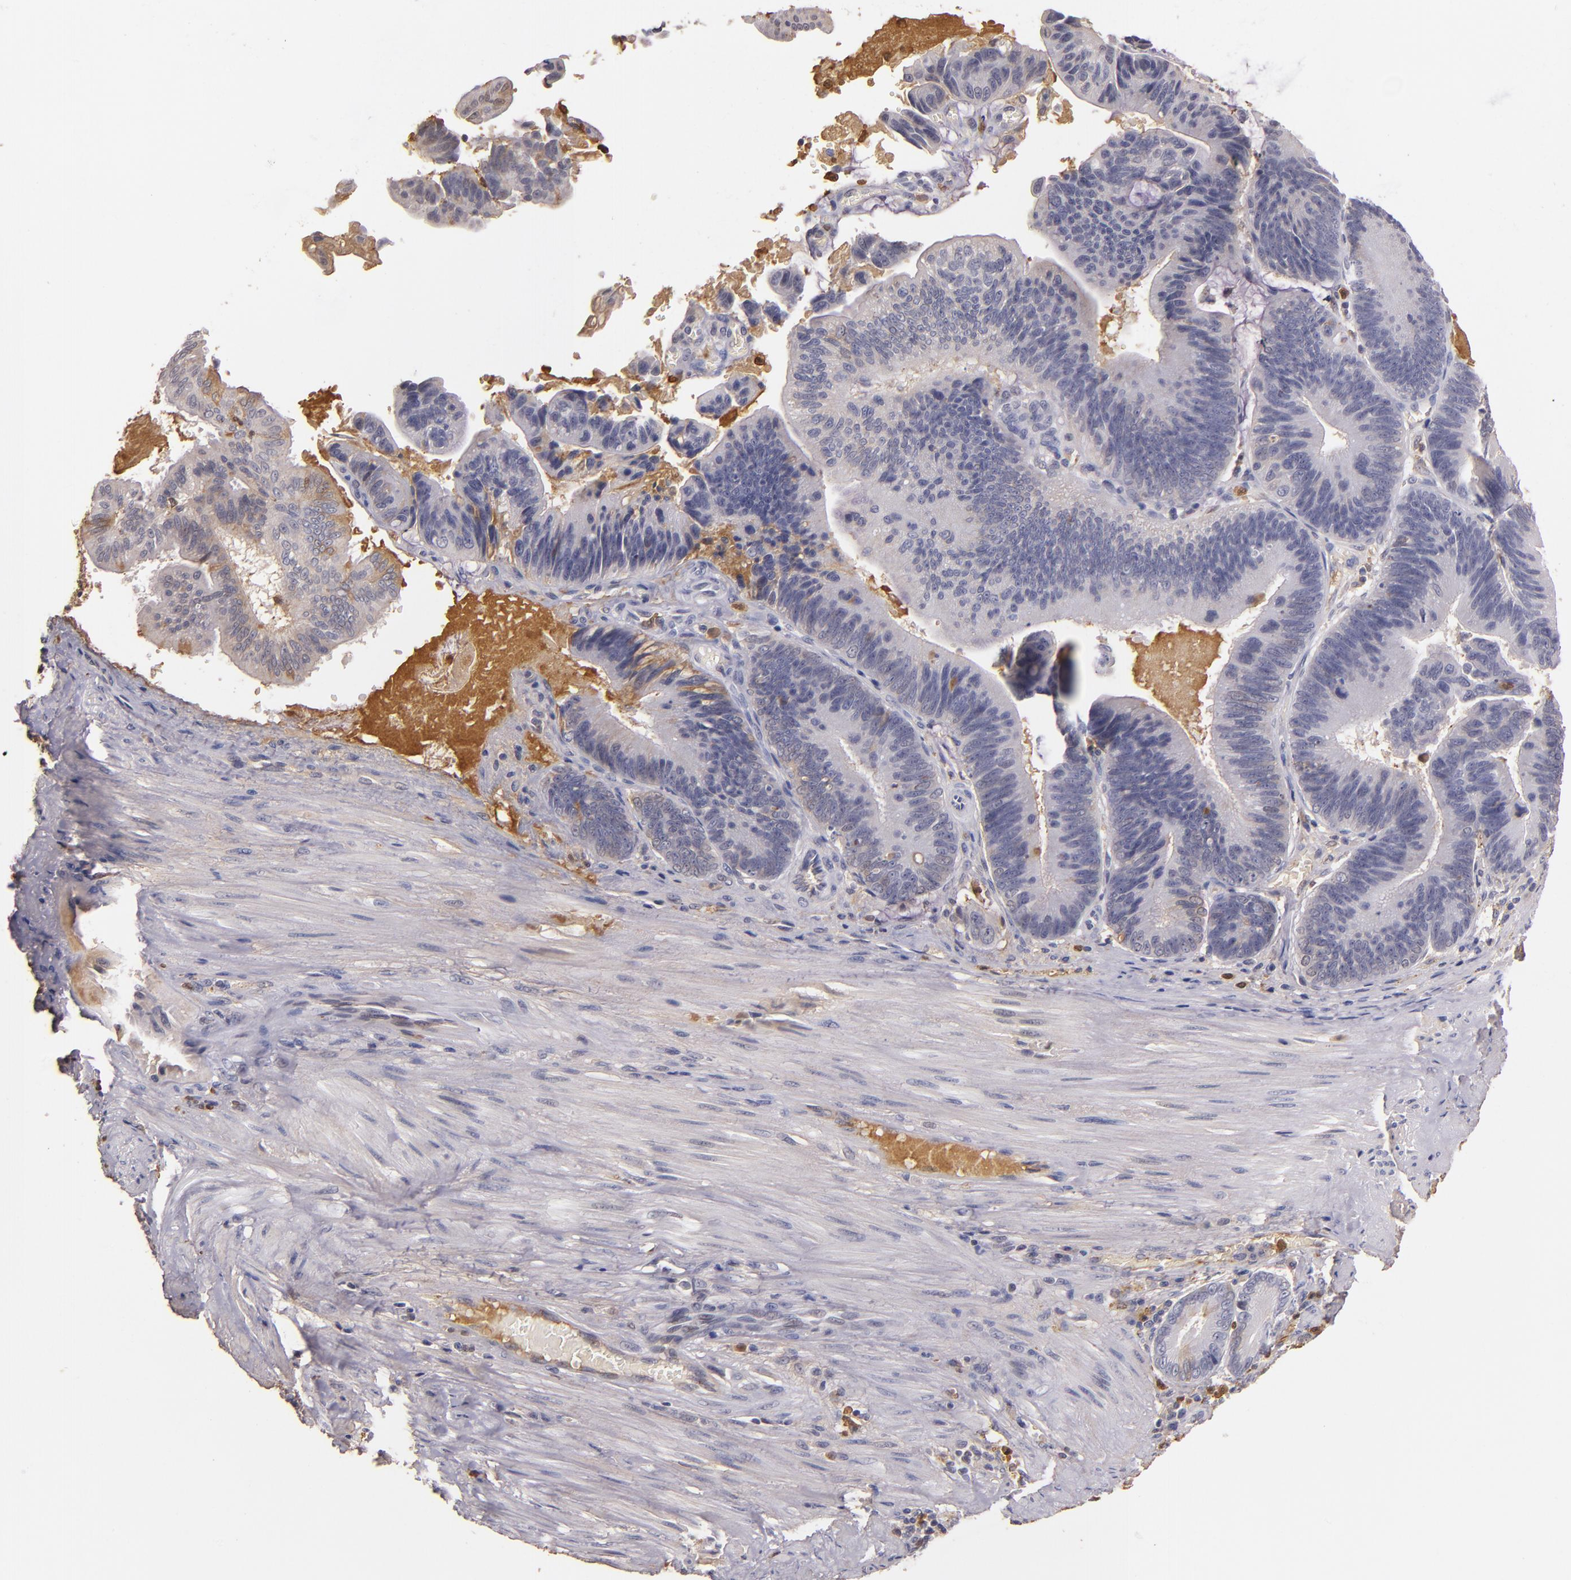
{"staining": {"intensity": "weak", "quantity": "25%-75%", "location": "cytoplasmic/membranous"}, "tissue": "pancreatic cancer", "cell_type": "Tumor cells", "image_type": "cancer", "snomed": [{"axis": "morphology", "description": "Adenocarcinoma, NOS"}, {"axis": "topography", "description": "Pancreas"}], "caption": "Immunohistochemistry (DAB (3,3'-diaminobenzidine)) staining of human pancreatic adenocarcinoma shows weak cytoplasmic/membranous protein staining in approximately 25%-75% of tumor cells.", "gene": "PTS", "patient": {"sex": "male", "age": 82}}